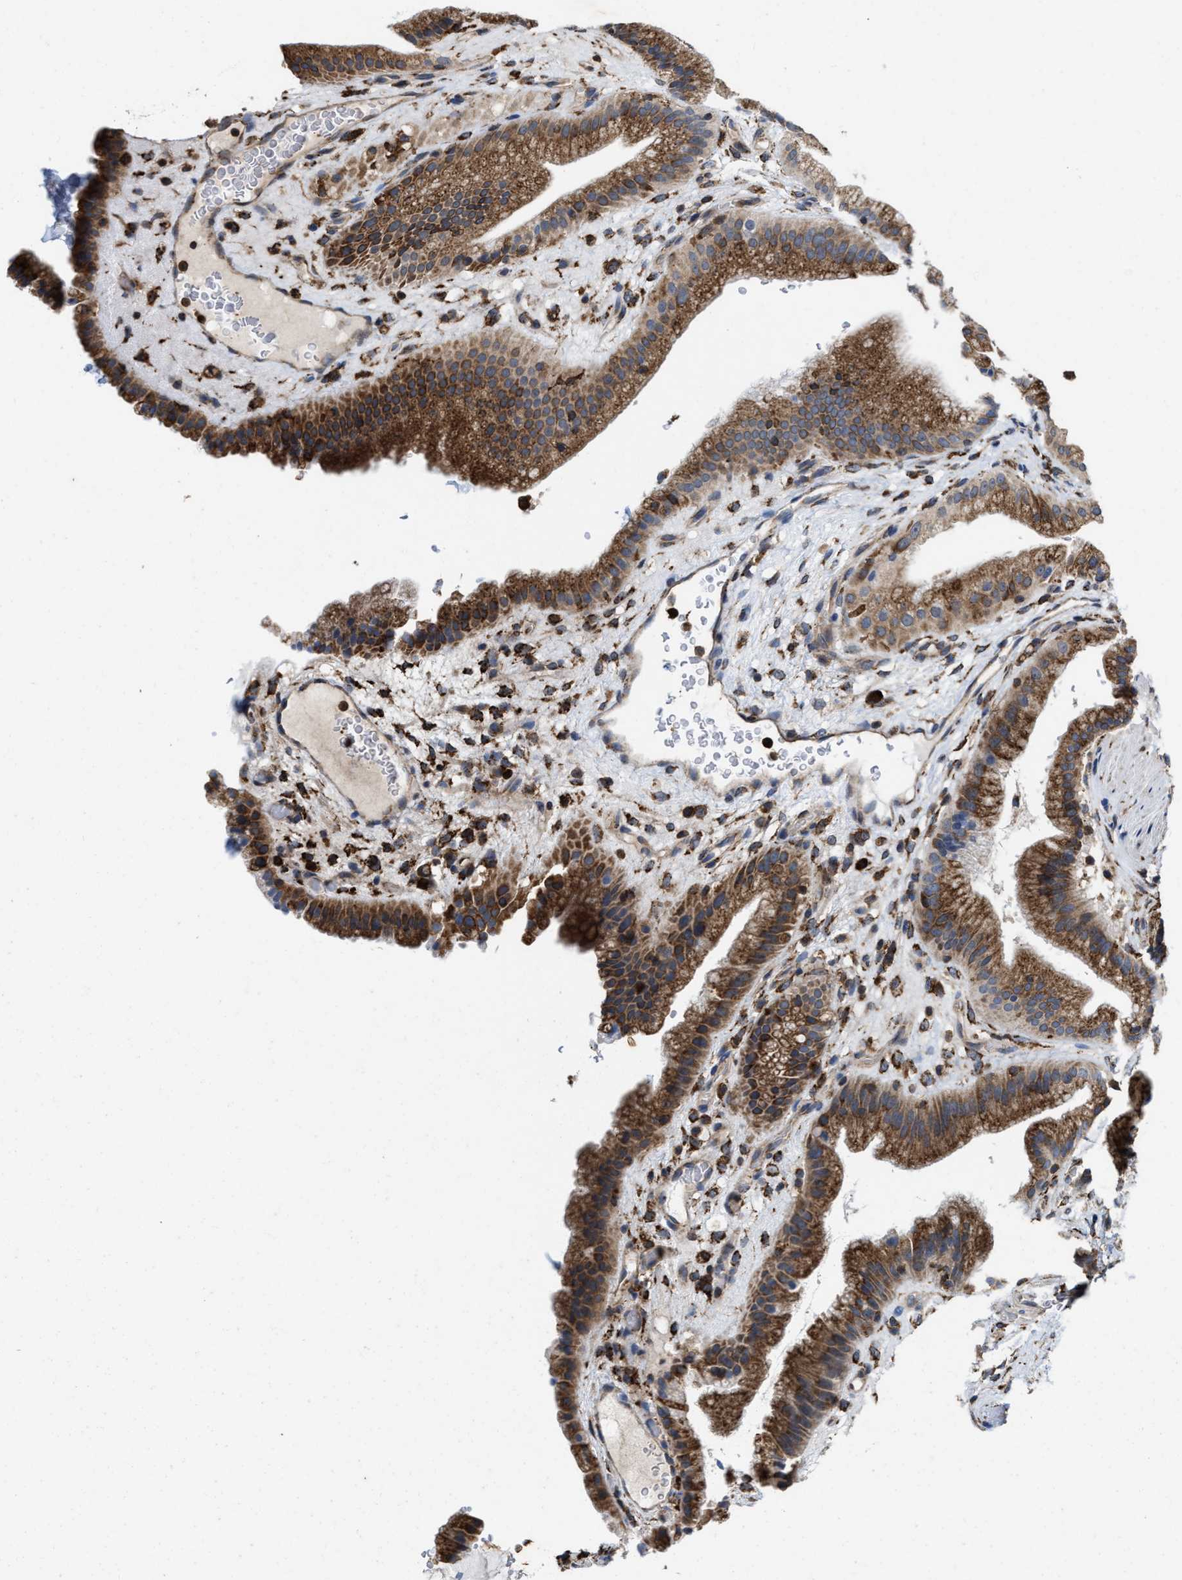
{"staining": {"intensity": "strong", "quantity": ">75%", "location": "cytoplasmic/membranous"}, "tissue": "gallbladder", "cell_type": "Glandular cells", "image_type": "normal", "snomed": [{"axis": "morphology", "description": "Normal tissue, NOS"}, {"axis": "topography", "description": "Gallbladder"}], "caption": "Immunohistochemistry histopathology image of normal human gallbladder stained for a protein (brown), which exhibits high levels of strong cytoplasmic/membranous staining in approximately >75% of glandular cells.", "gene": "FGD3", "patient": {"sex": "male", "age": 49}}